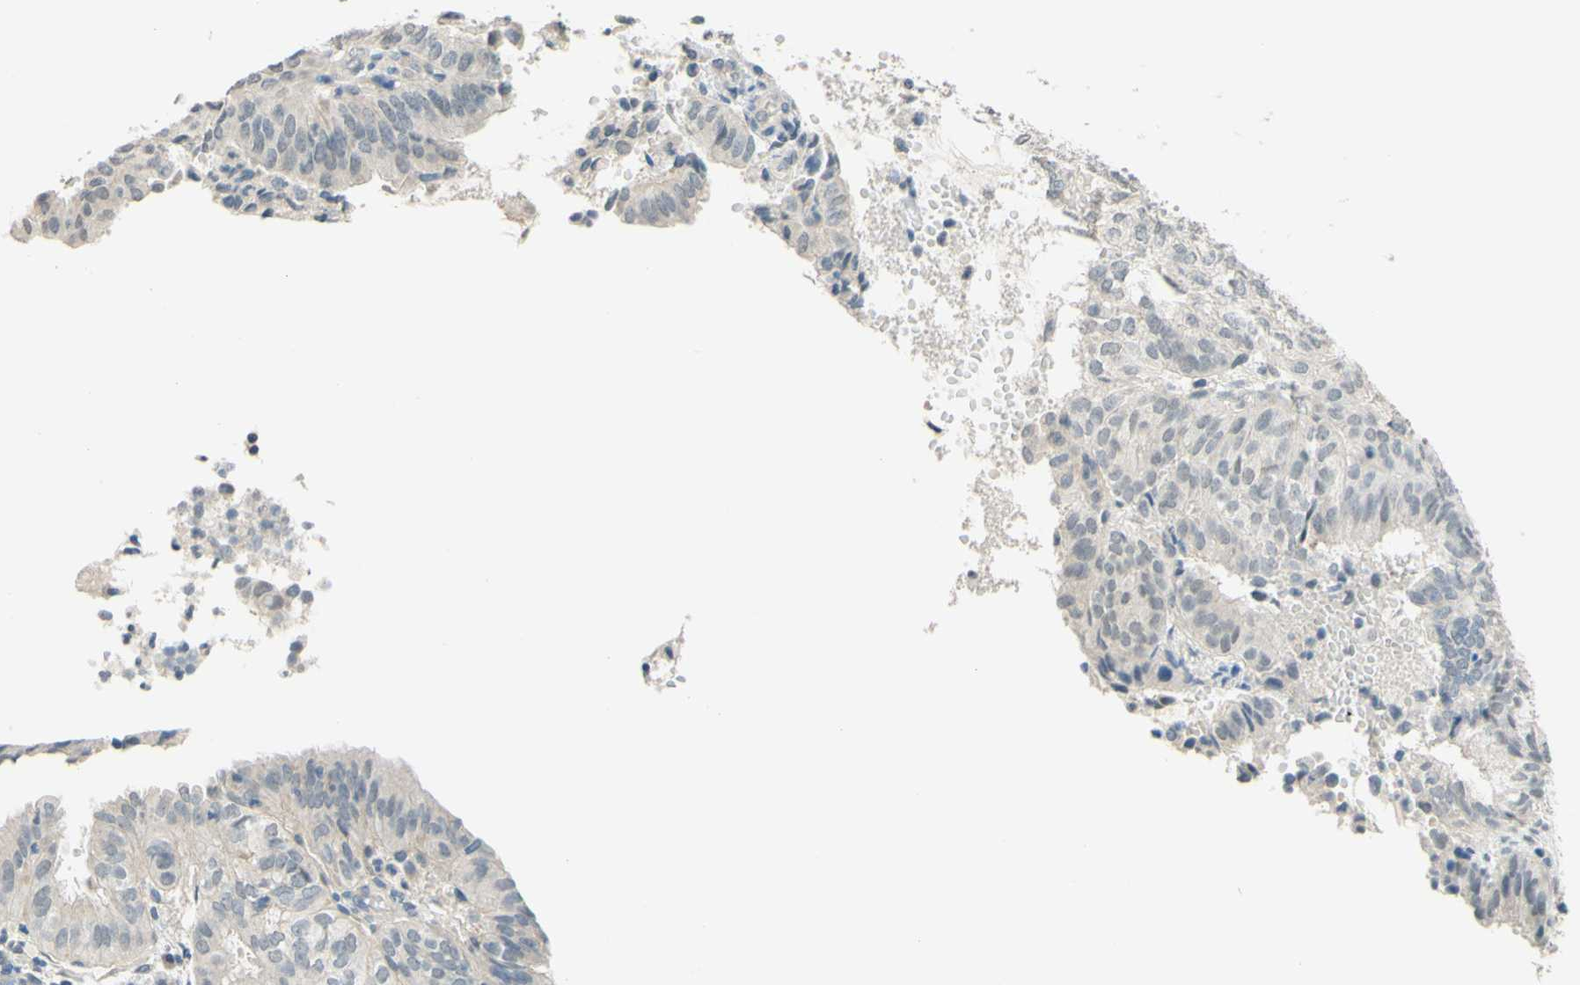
{"staining": {"intensity": "weak", "quantity": "25%-75%", "location": "cytoplasmic/membranous"}, "tissue": "endometrial cancer", "cell_type": "Tumor cells", "image_type": "cancer", "snomed": [{"axis": "morphology", "description": "Adenocarcinoma, NOS"}, {"axis": "topography", "description": "Uterus"}], "caption": "The image demonstrates immunohistochemical staining of endometrial cancer. There is weak cytoplasmic/membranous positivity is seen in approximately 25%-75% of tumor cells.", "gene": "MAG", "patient": {"sex": "female", "age": 60}}